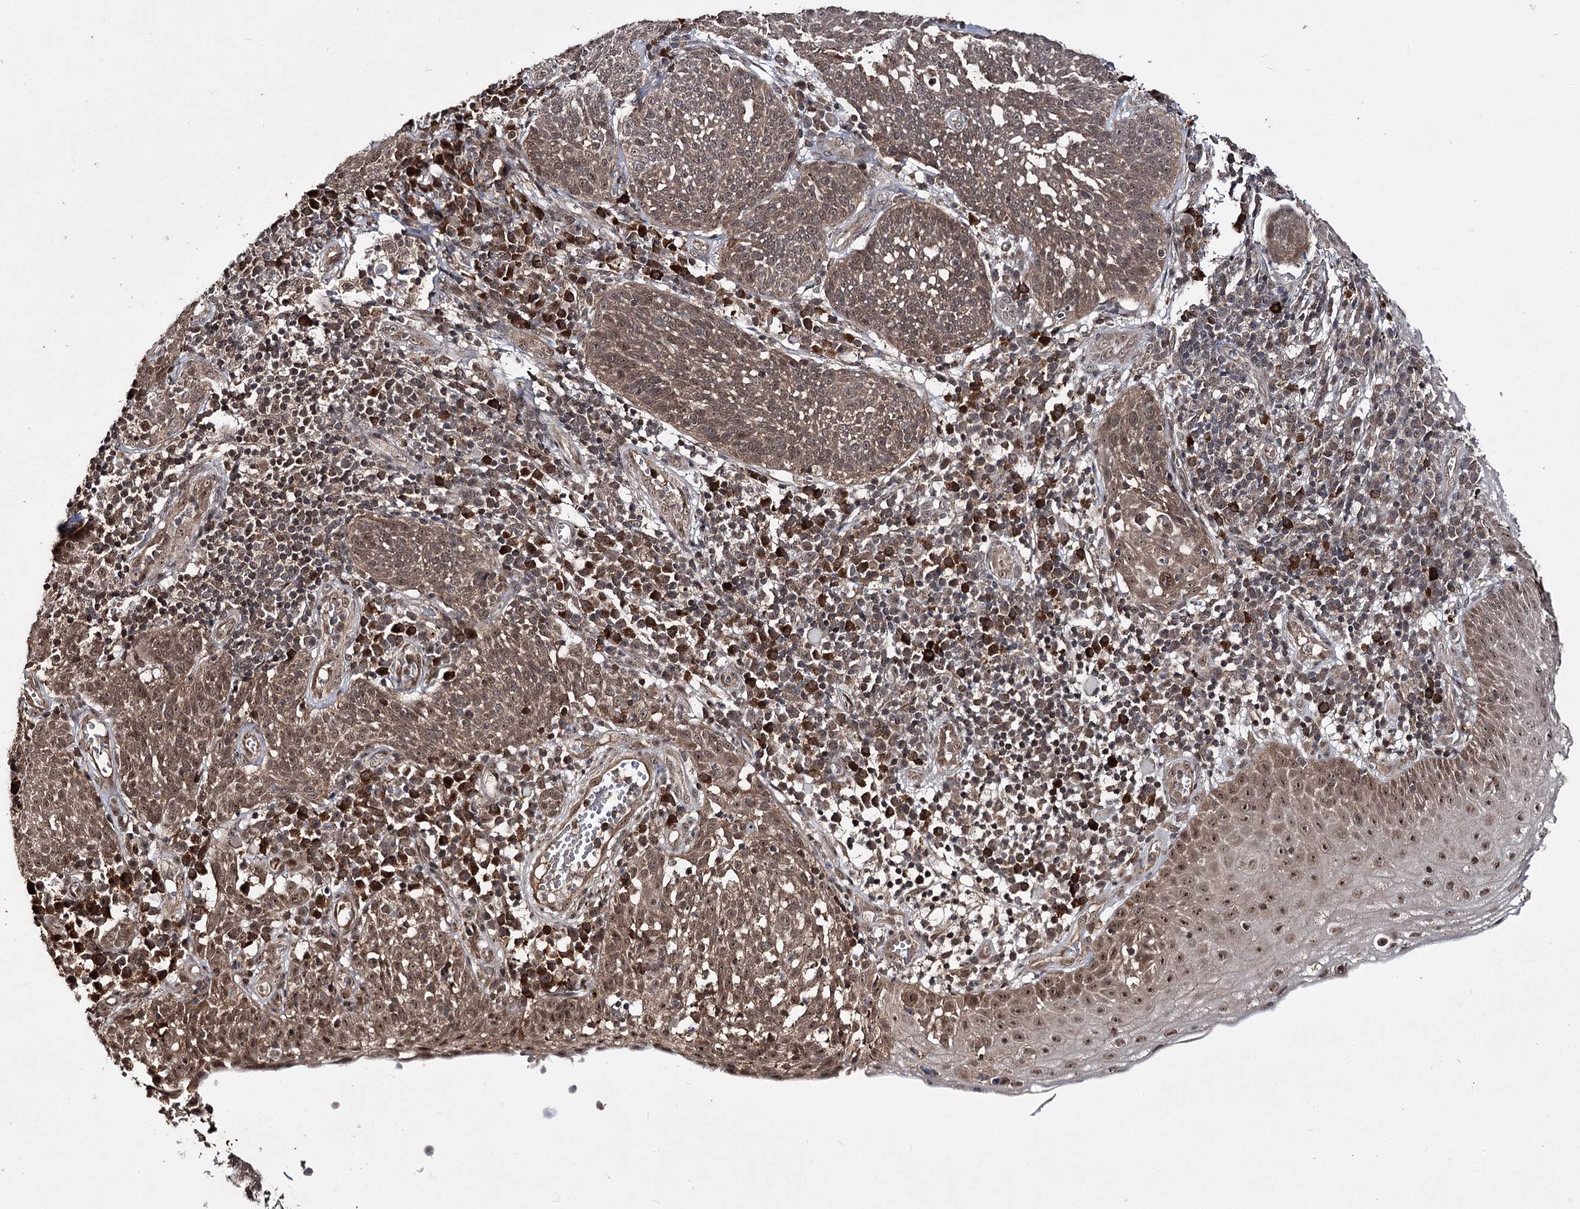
{"staining": {"intensity": "moderate", "quantity": ">75%", "location": "cytoplasmic/membranous,nuclear"}, "tissue": "cervical cancer", "cell_type": "Tumor cells", "image_type": "cancer", "snomed": [{"axis": "morphology", "description": "Squamous cell carcinoma, NOS"}, {"axis": "topography", "description": "Cervix"}], "caption": "Moderate cytoplasmic/membranous and nuclear staining for a protein is seen in approximately >75% of tumor cells of cervical cancer (squamous cell carcinoma) using immunohistochemistry (IHC).", "gene": "FAM53B", "patient": {"sex": "female", "age": 34}}